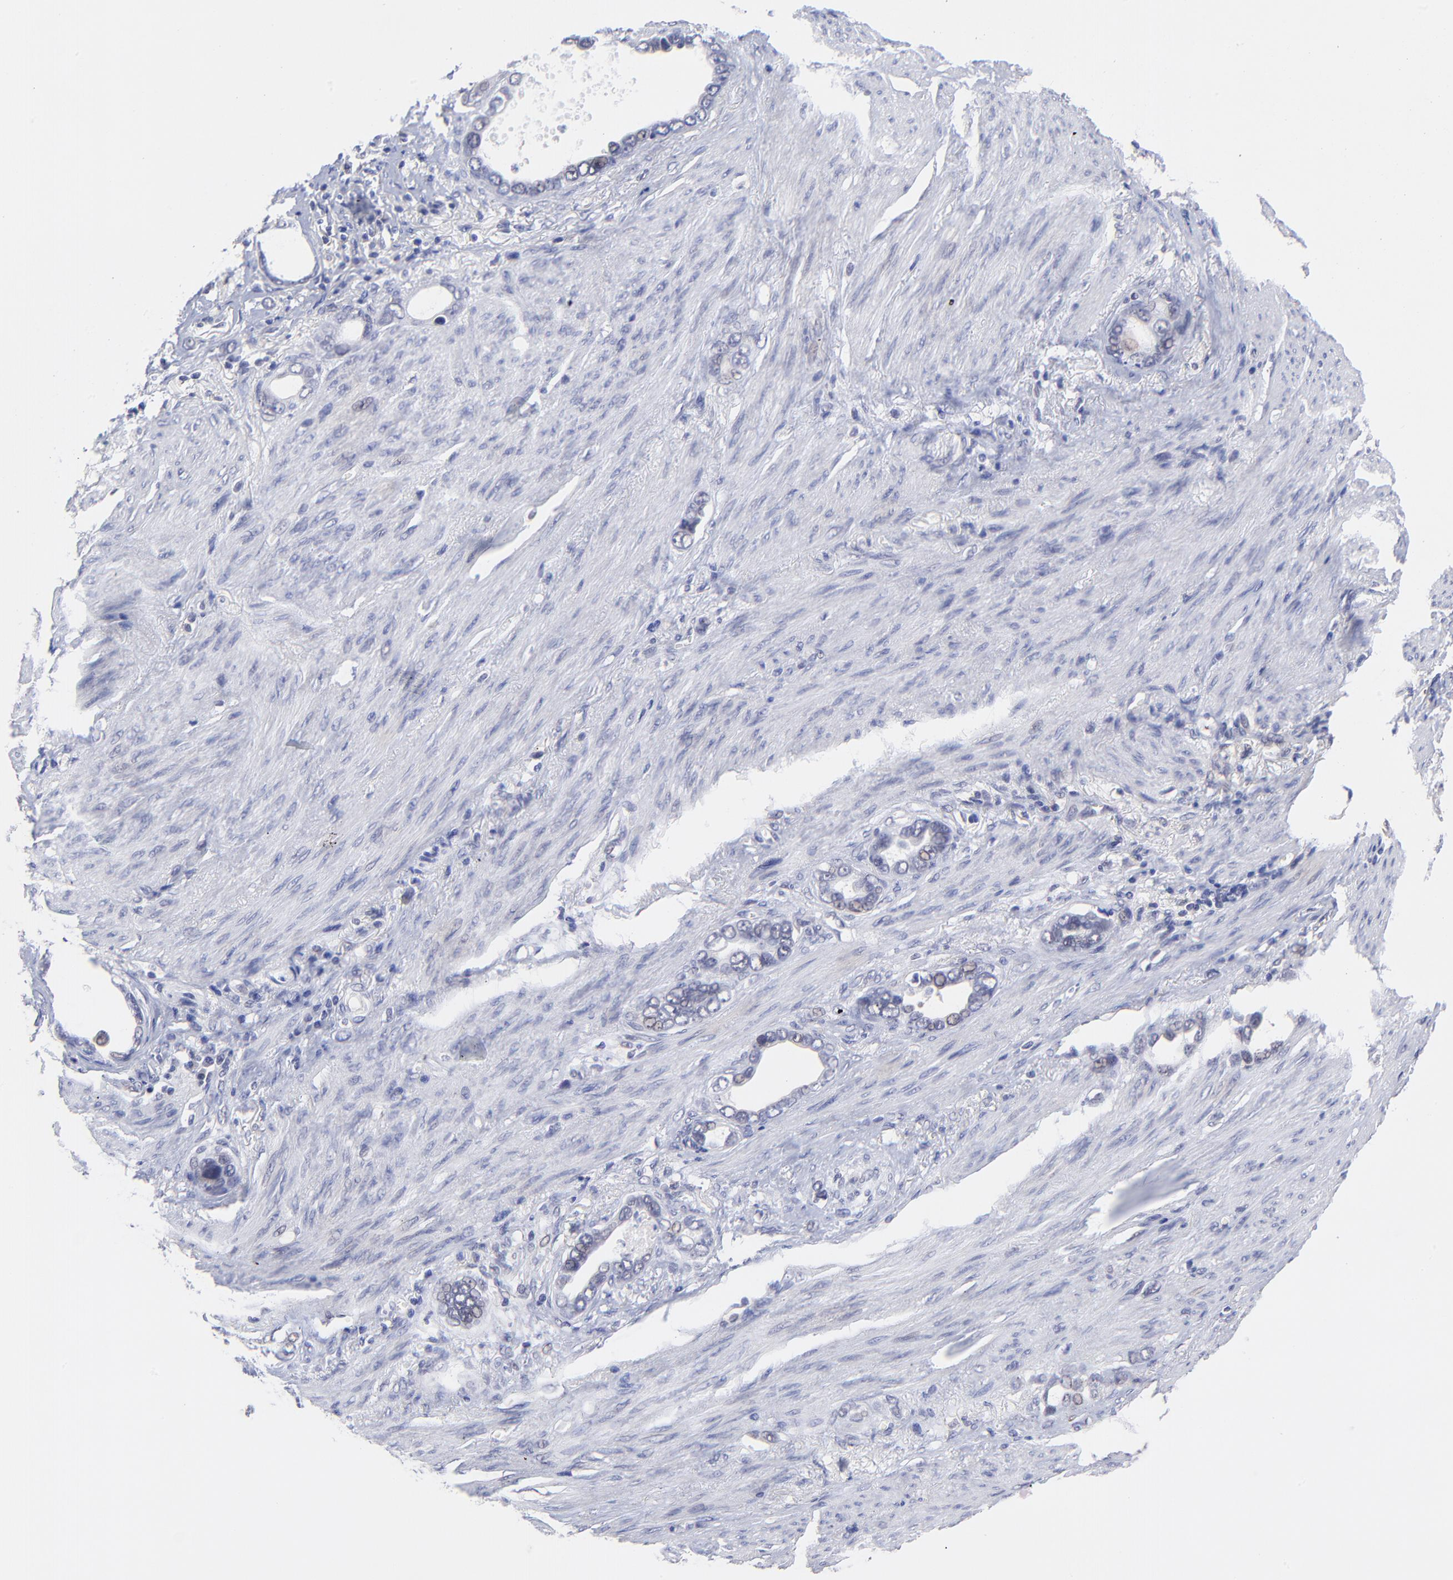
{"staining": {"intensity": "negative", "quantity": "none", "location": "none"}, "tissue": "stomach cancer", "cell_type": "Tumor cells", "image_type": "cancer", "snomed": [{"axis": "morphology", "description": "Adenocarcinoma, NOS"}, {"axis": "topography", "description": "Stomach"}], "caption": "Human stomach cancer (adenocarcinoma) stained for a protein using IHC displays no positivity in tumor cells.", "gene": "ZNF747", "patient": {"sex": "male", "age": 78}}